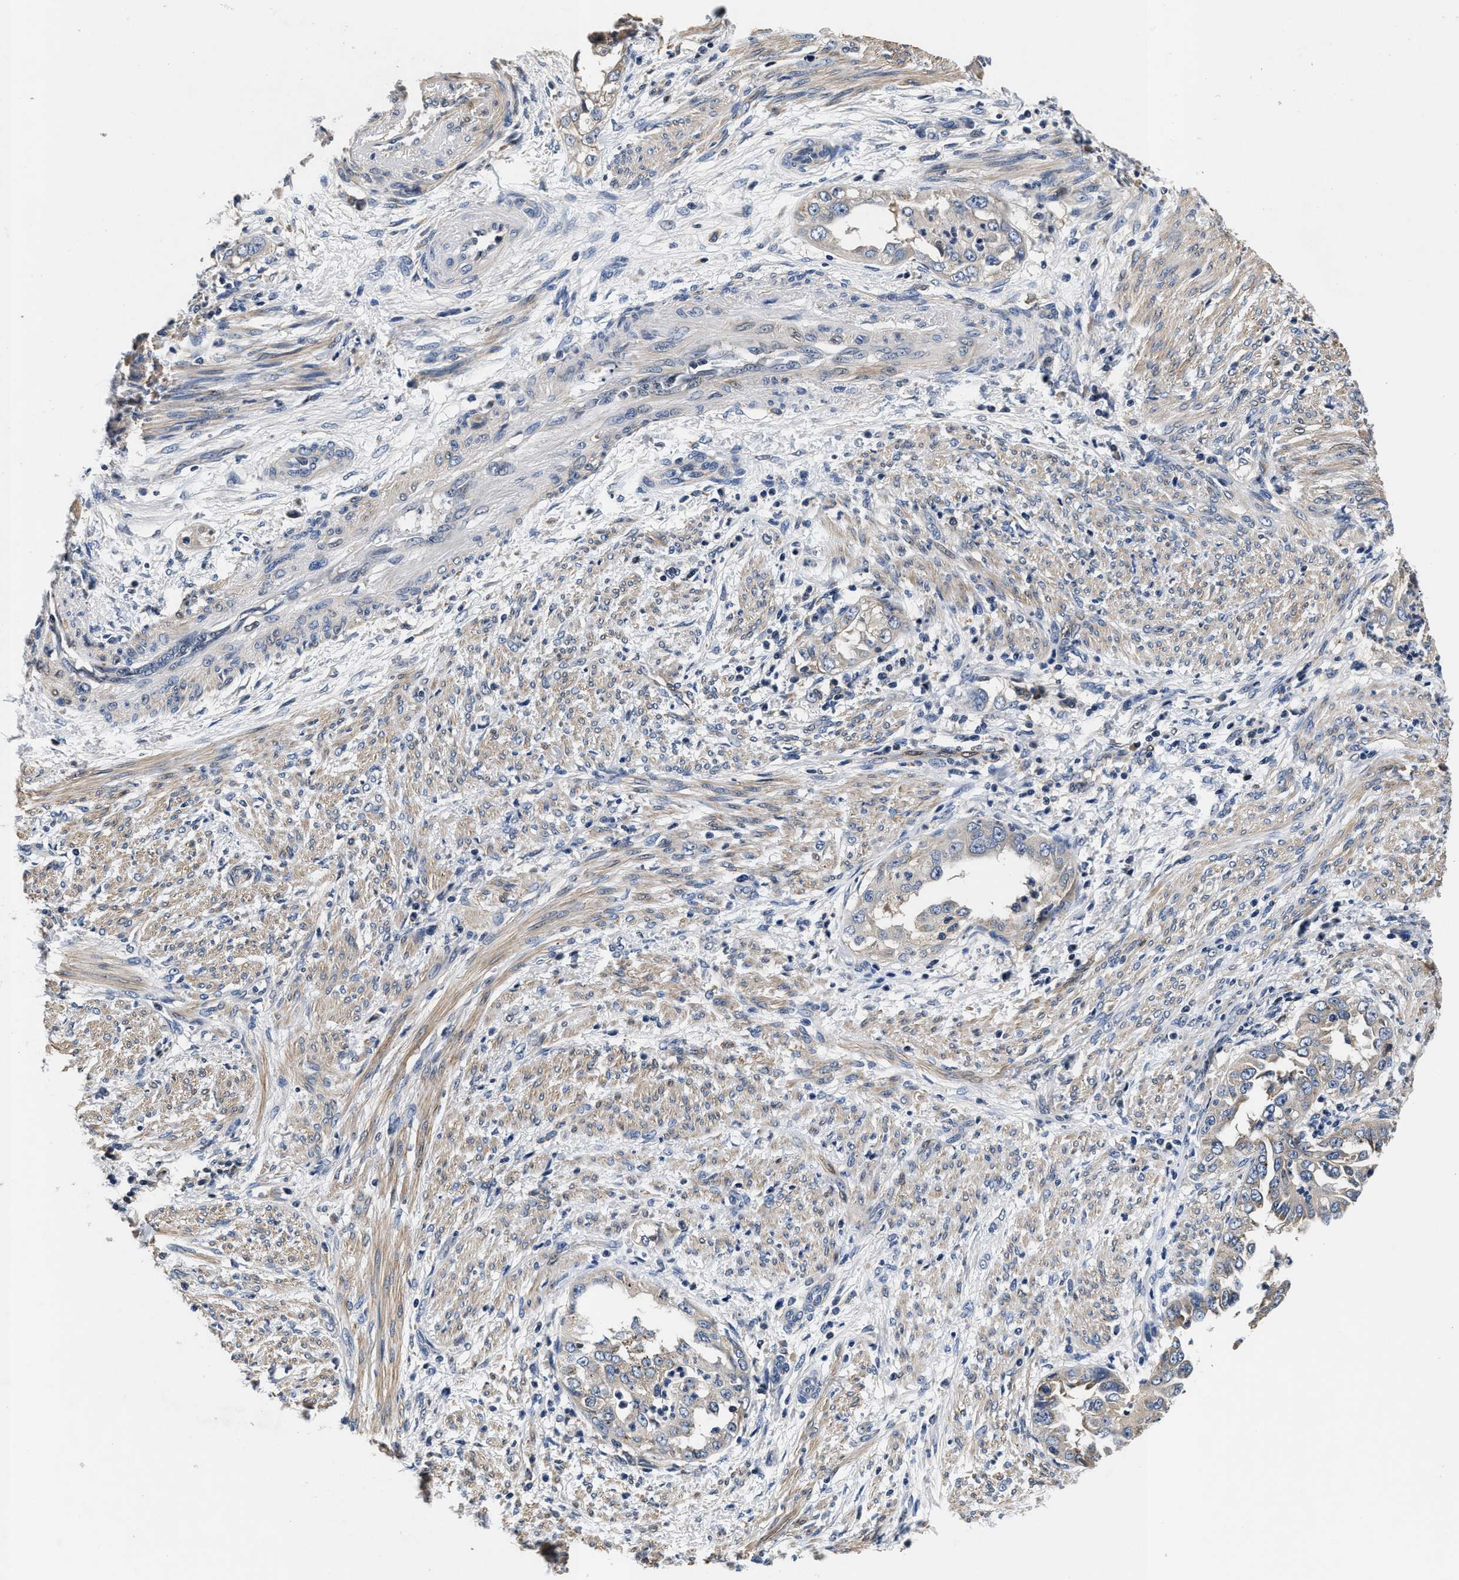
{"staining": {"intensity": "weak", "quantity": "<25%", "location": "cytoplasmic/membranous"}, "tissue": "endometrial cancer", "cell_type": "Tumor cells", "image_type": "cancer", "snomed": [{"axis": "morphology", "description": "Adenocarcinoma, NOS"}, {"axis": "topography", "description": "Endometrium"}], "caption": "IHC micrograph of neoplastic tissue: human endometrial cancer (adenocarcinoma) stained with DAB (3,3'-diaminobenzidine) exhibits no significant protein staining in tumor cells.", "gene": "ANKIB1", "patient": {"sex": "female", "age": 85}}